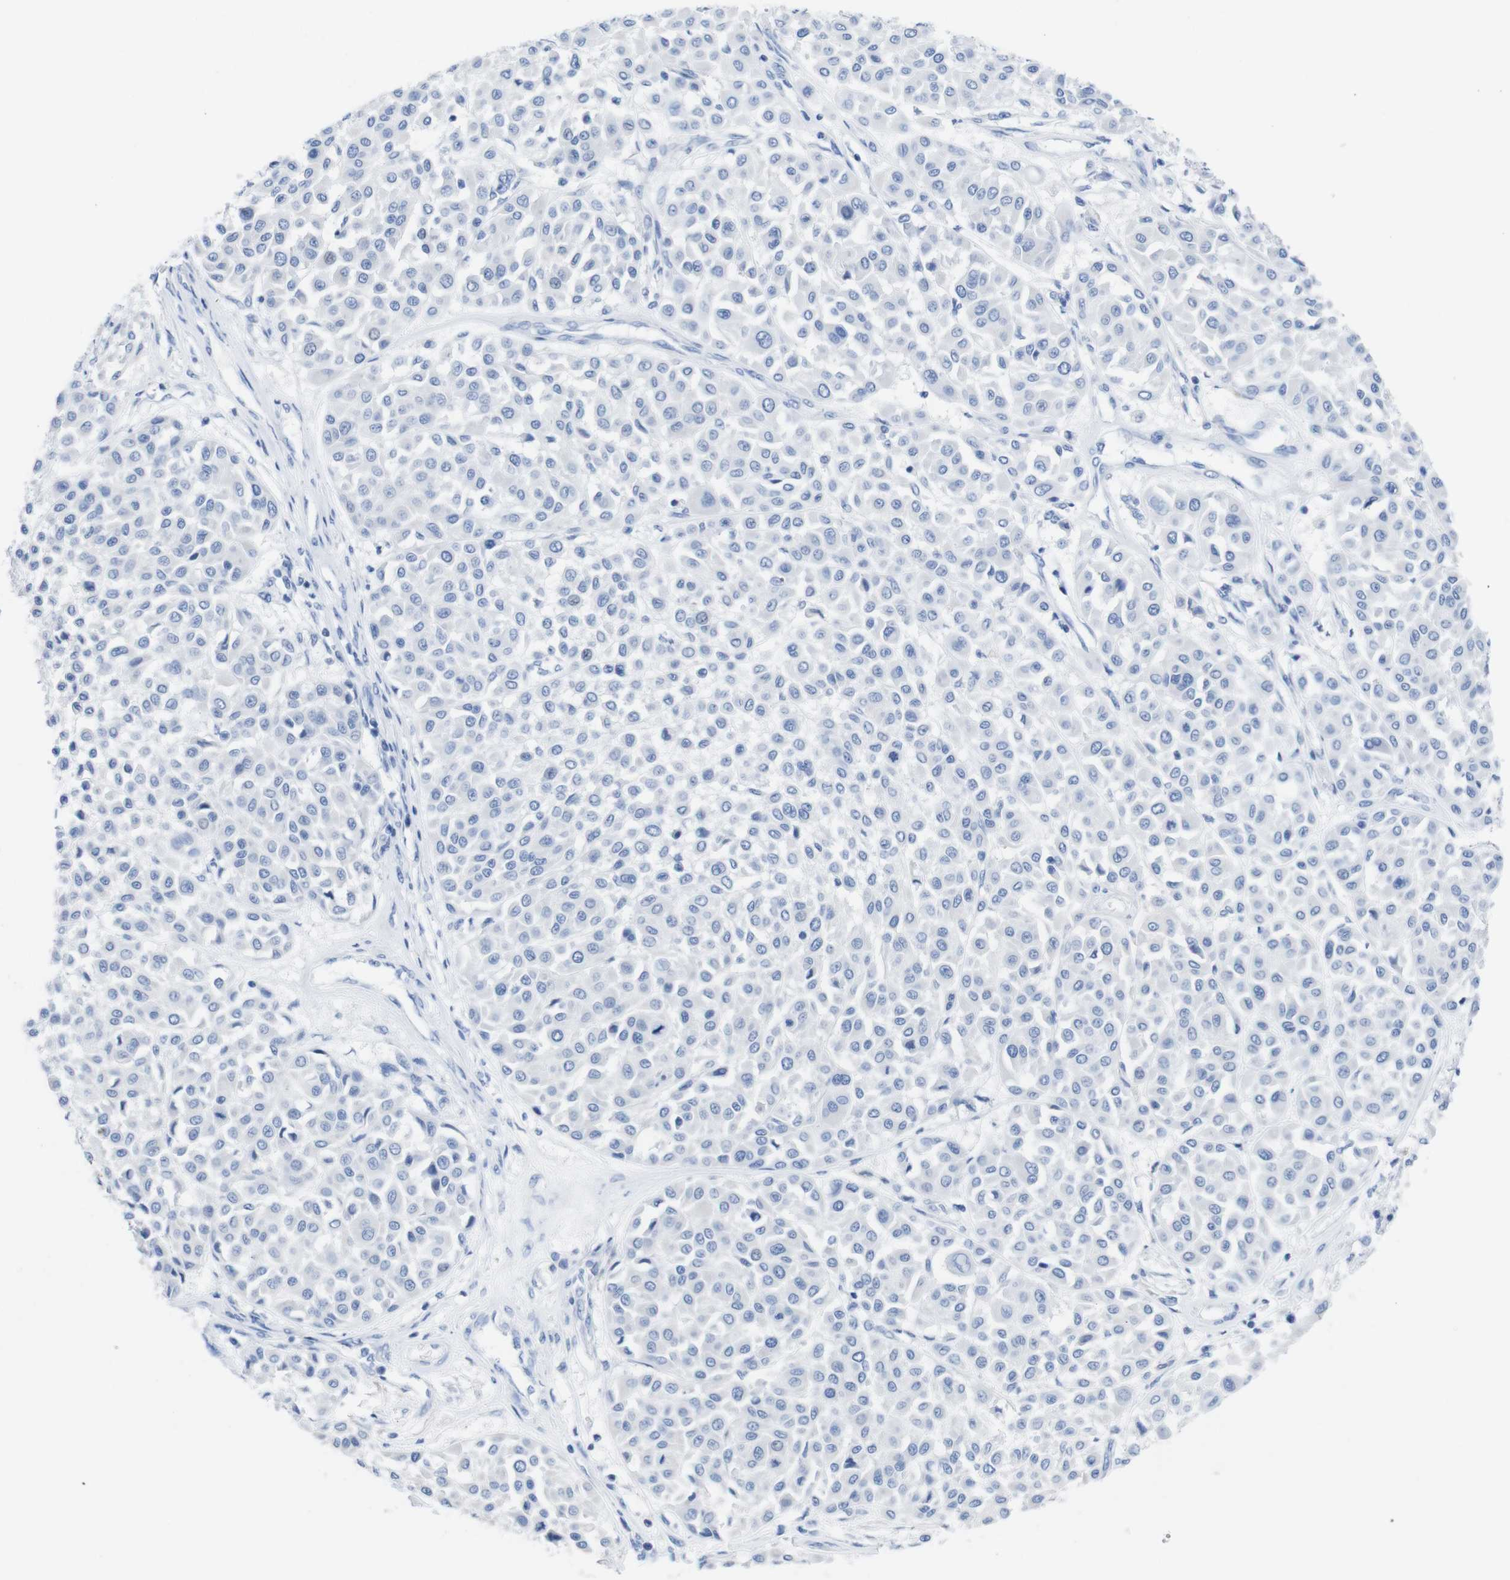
{"staining": {"intensity": "negative", "quantity": "none", "location": "none"}, "tissue": "melanoma", "cell_type": "Tumor cells", "image_type": "cancer", "snomed": [{"axis": "morphology", "description": "Malignant melanoma, Metastatic site"}, {"axis": "topography", "description": "Soft tissue"}], "caption": "Tumor cells show no significant protein positivity in malignant melanoma (metastatic site).", "gene": "LAG3", "patient": {"sex": "male", "age": 41}}